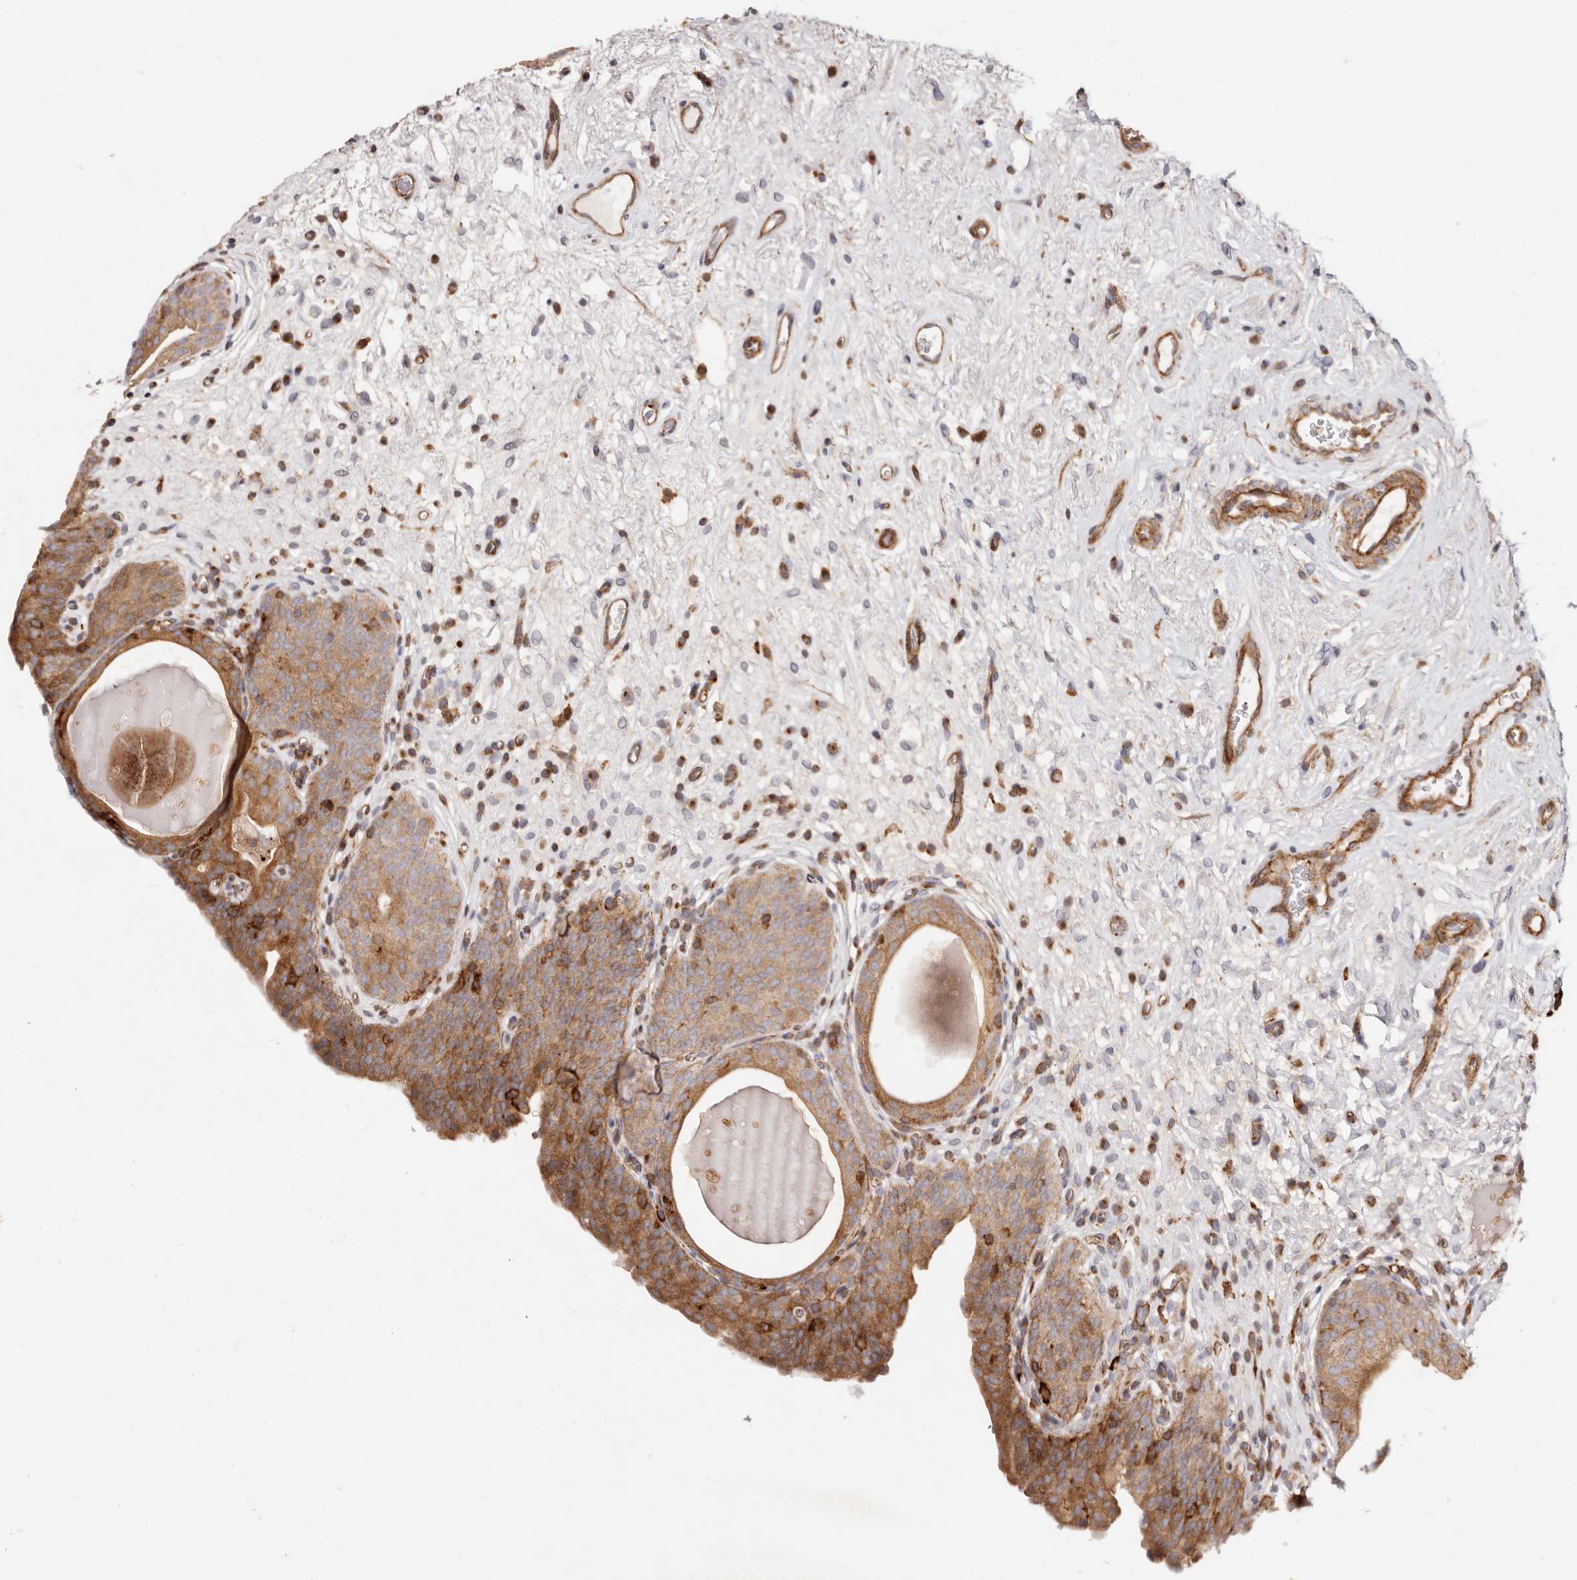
{"staining": {"intensity": "moderate", "quantity": ">75%", "location": "cytoplasmic/membranous"}, "tissue": "urinary bladder", "cell_type": "Urothelial cells", "image_type": "normal", "snomed": [{"axis": "morphology", "description": "Normal tissue, NOS"}, {"axis": "topography", "description": "Urinary bladder"}], "caption": "DAB immunohistochemical staining of normal human urinary bladder demonstrates moderate cytoplasmic/membranous protein expression in about >75% of urothelial cells.", "gene": "PTPN22", "patient": {"sex": "male", "age": 83}}